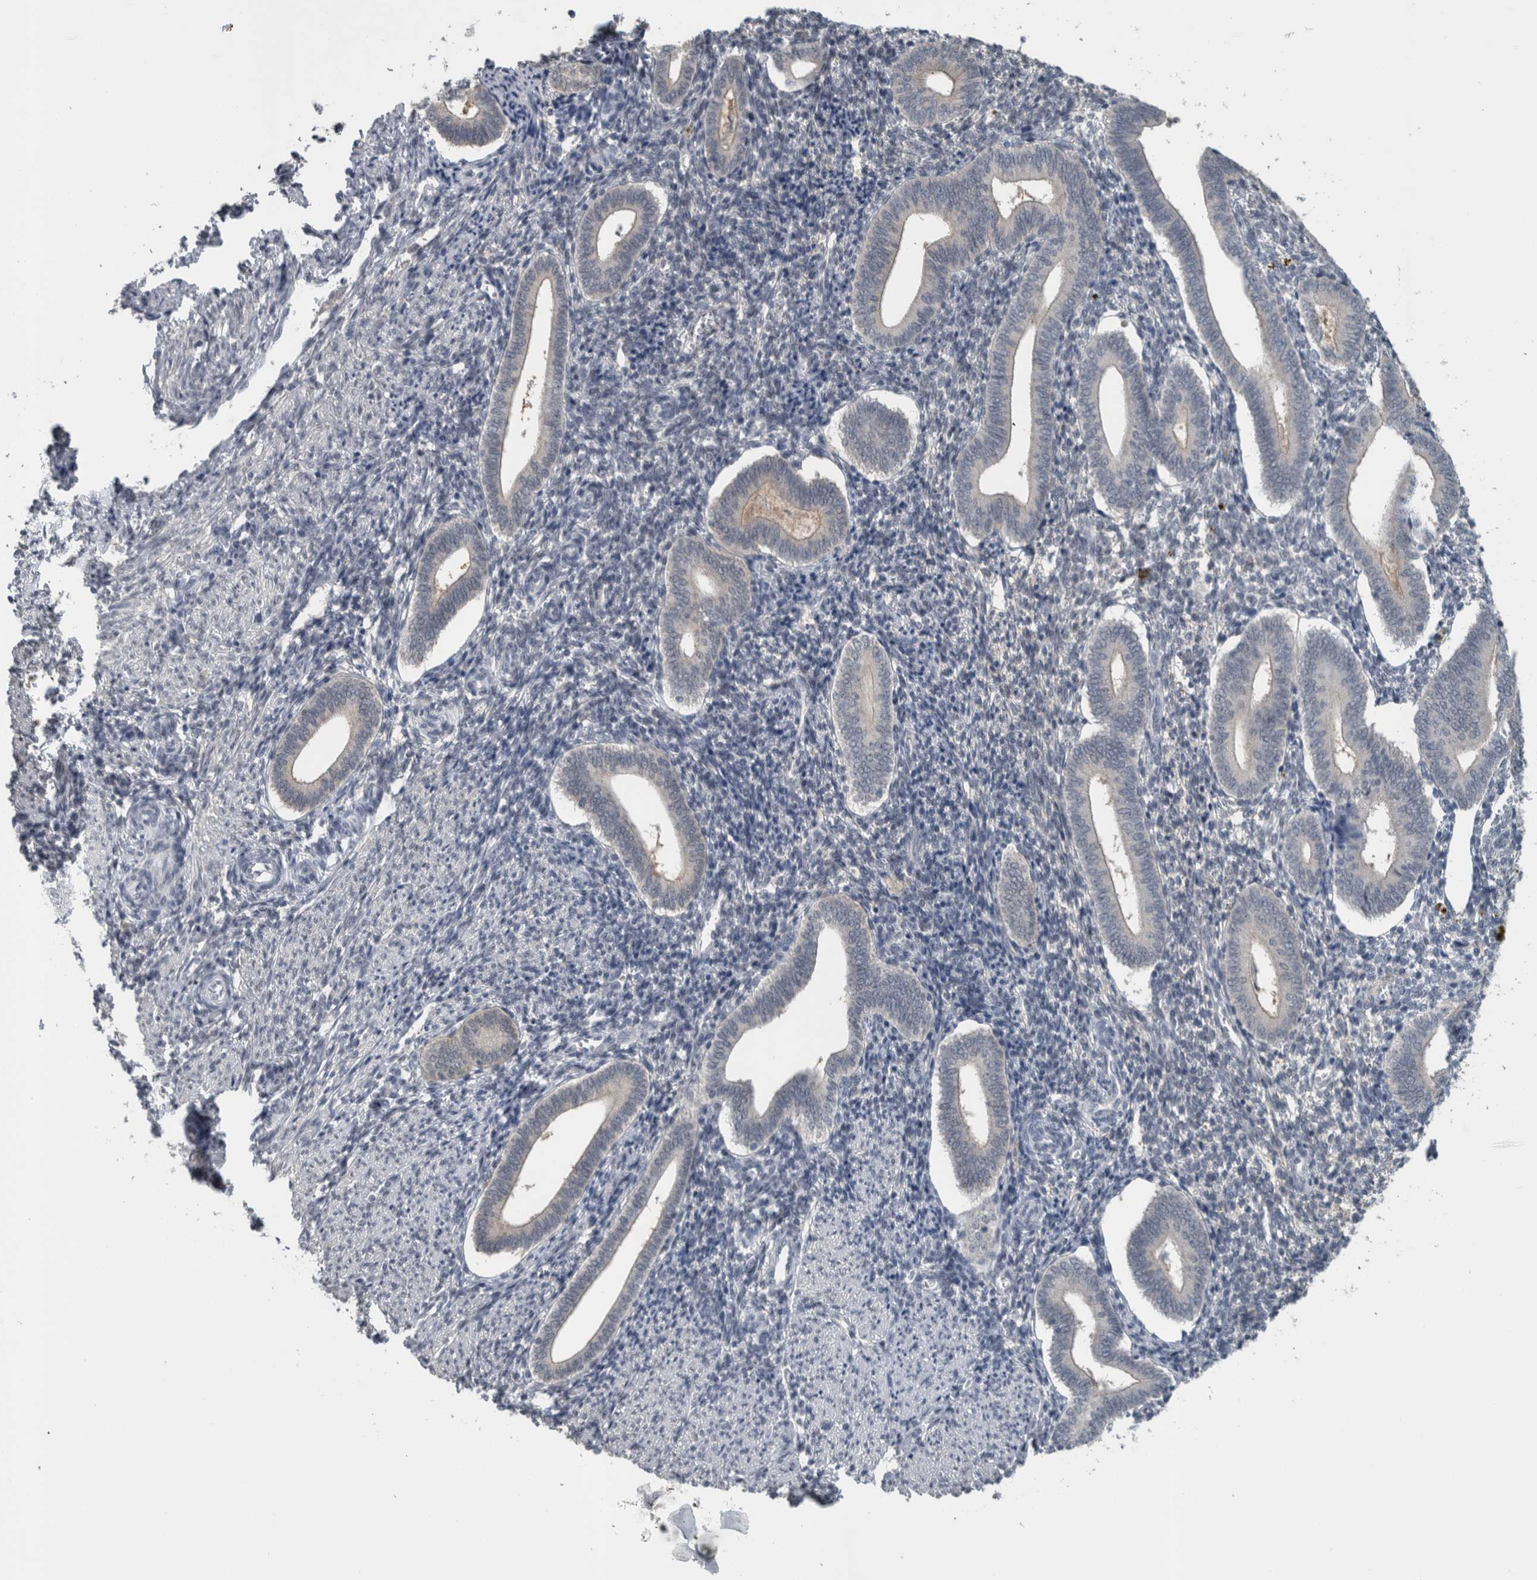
{"staining": {"intensity": "negative", "quantity": "none", "location": "none"}, "tissue": "endometrium", "cell_type": "Cells in endometrial stroma", "image_type": "normal", "snomed": [{"axis": "morphology", "description": "Normal tissue, NOS"}, {"axis": "topography", "description": "Uterus"}, {"axis": "topography", "description": "Endometrium"}], "caption": "This is an IHC histopathology image of normal endometrium. There is no expression in cells in endometrial stroma.", "gene": "ACSF2", "patient": {"sex": "female", "age": 33}}